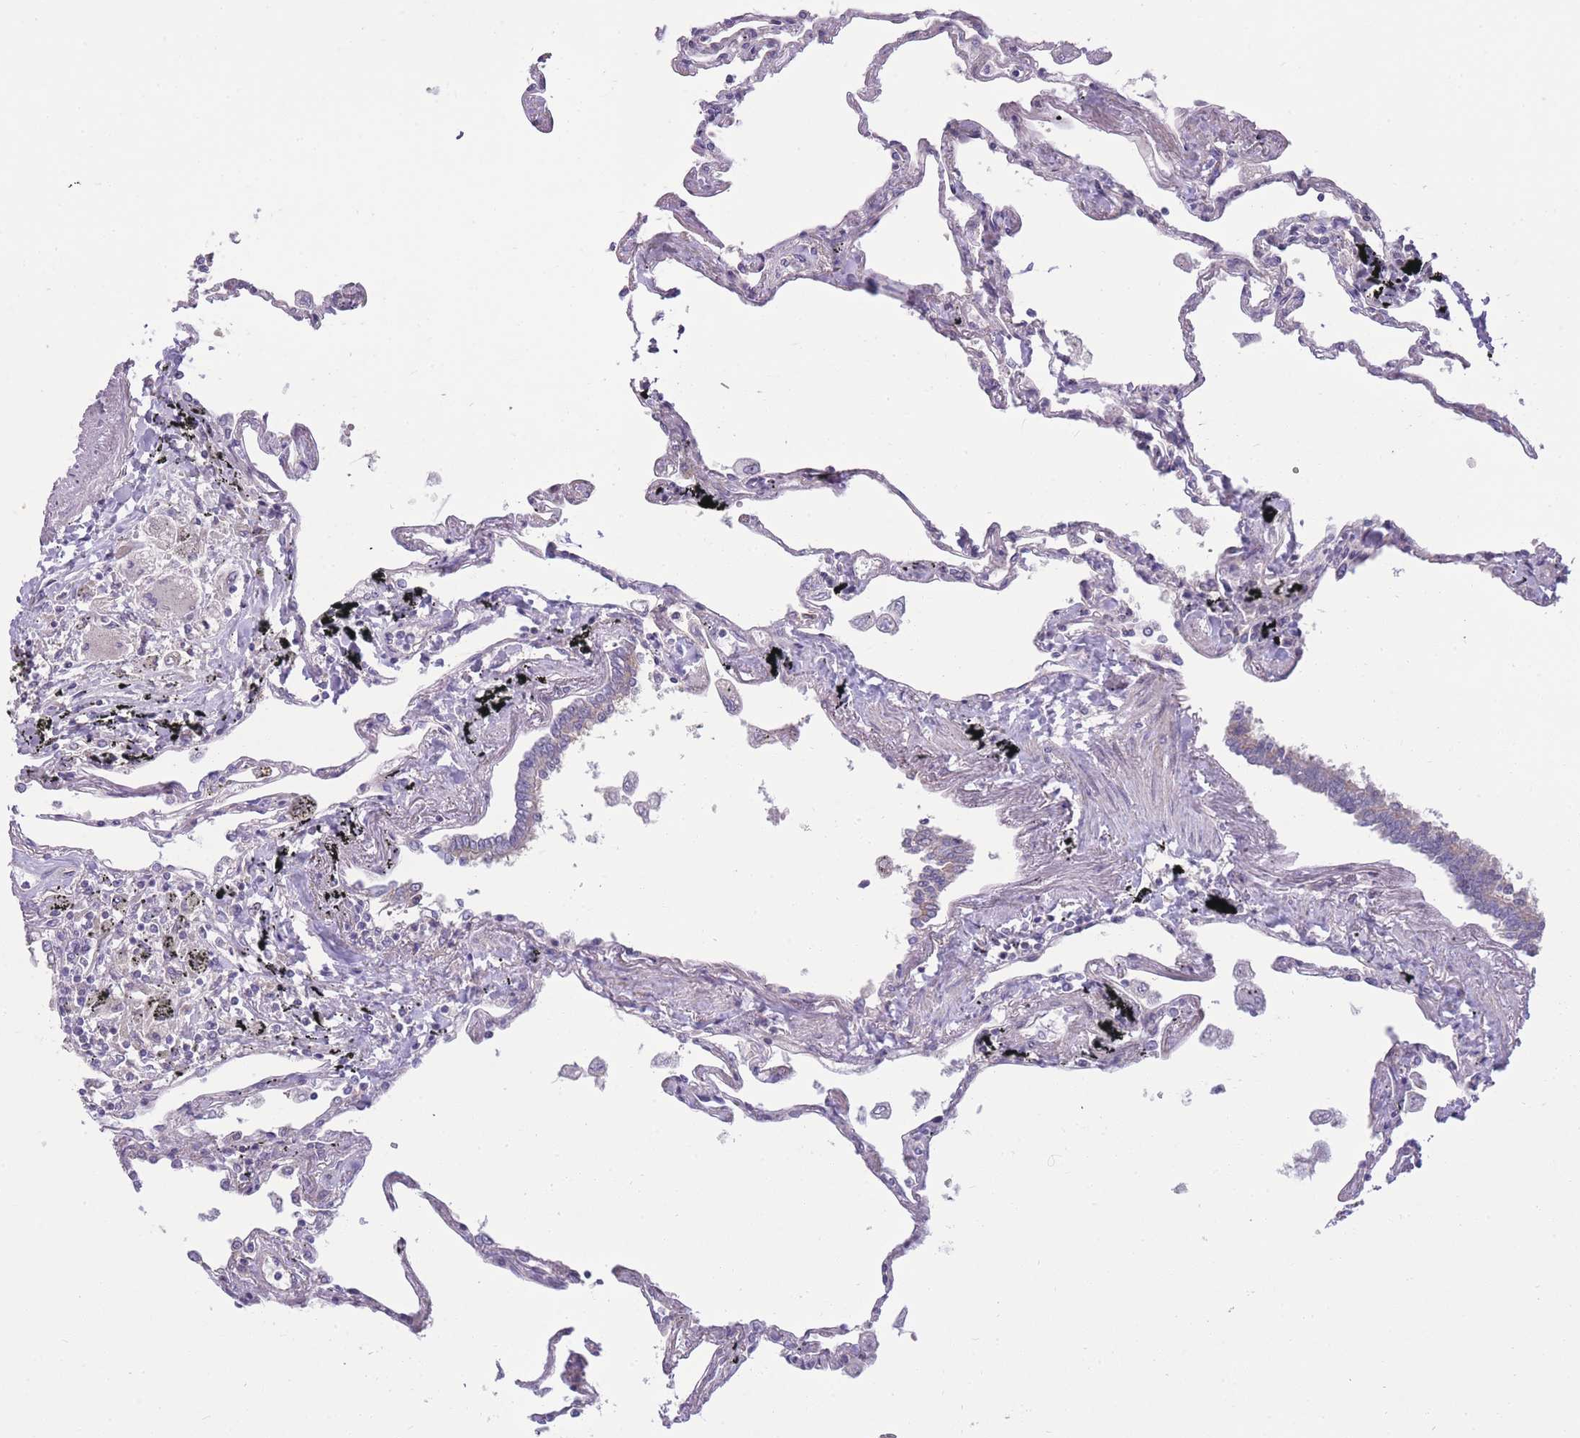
{"staining": {"intensity": "negative", "quantity": "none", "location": "none"}, "tissue": "lung", "cell_type": "Alveolar cells", "image_type": "normal", "snomed": [{"axis": "morphology", "description": "Normal tissue, NOS"}, {"axis": "topography", "description": "Lung"}], "caption": "A high-resolution micrograph shows immunohistochemistry staining of benign lung, which demonstrates no significant expression in alveolar cells.", "gene": "RIC8A", "patient": {"sex": "female", "age": 67}}